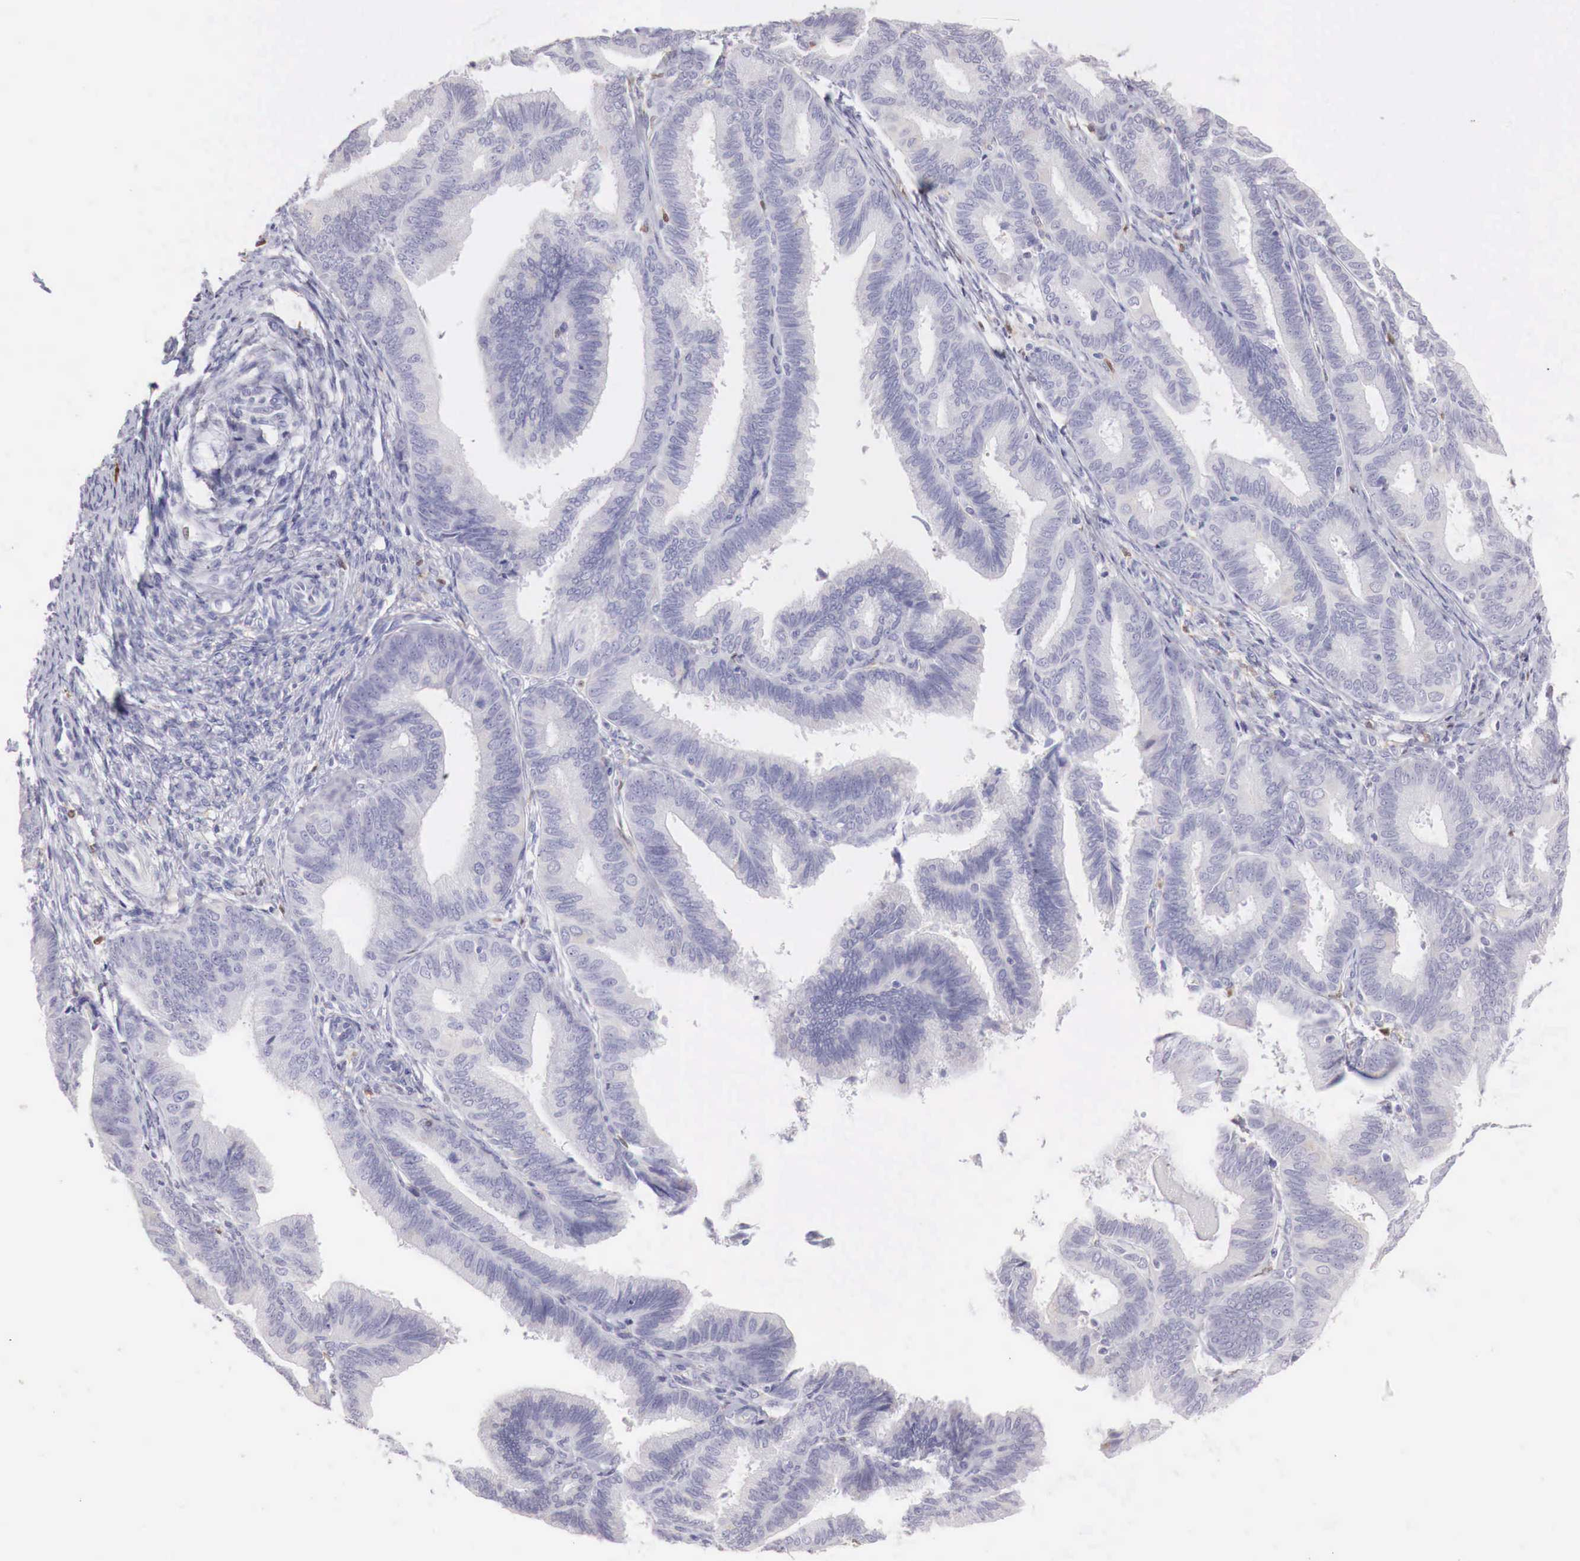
{"staining": {"intensity": "negative", "quantity": "none", "location": "none"}, "tissue": "endometrial cancer", "cell_type": "Tumor cells", "image_type": "cancer", "snomed": [{"axis": "morphology", "description": "Adenocarcinoma, NOS"}, {"axis": "topography", "description": "Endometrium"}], "caption": "Immunohistochemistry (IHC) of human endometrial cancer exhibits no expression in tumor cells.", "gene": "RENBP", "patient": {"sex": "female", "age": 63}}